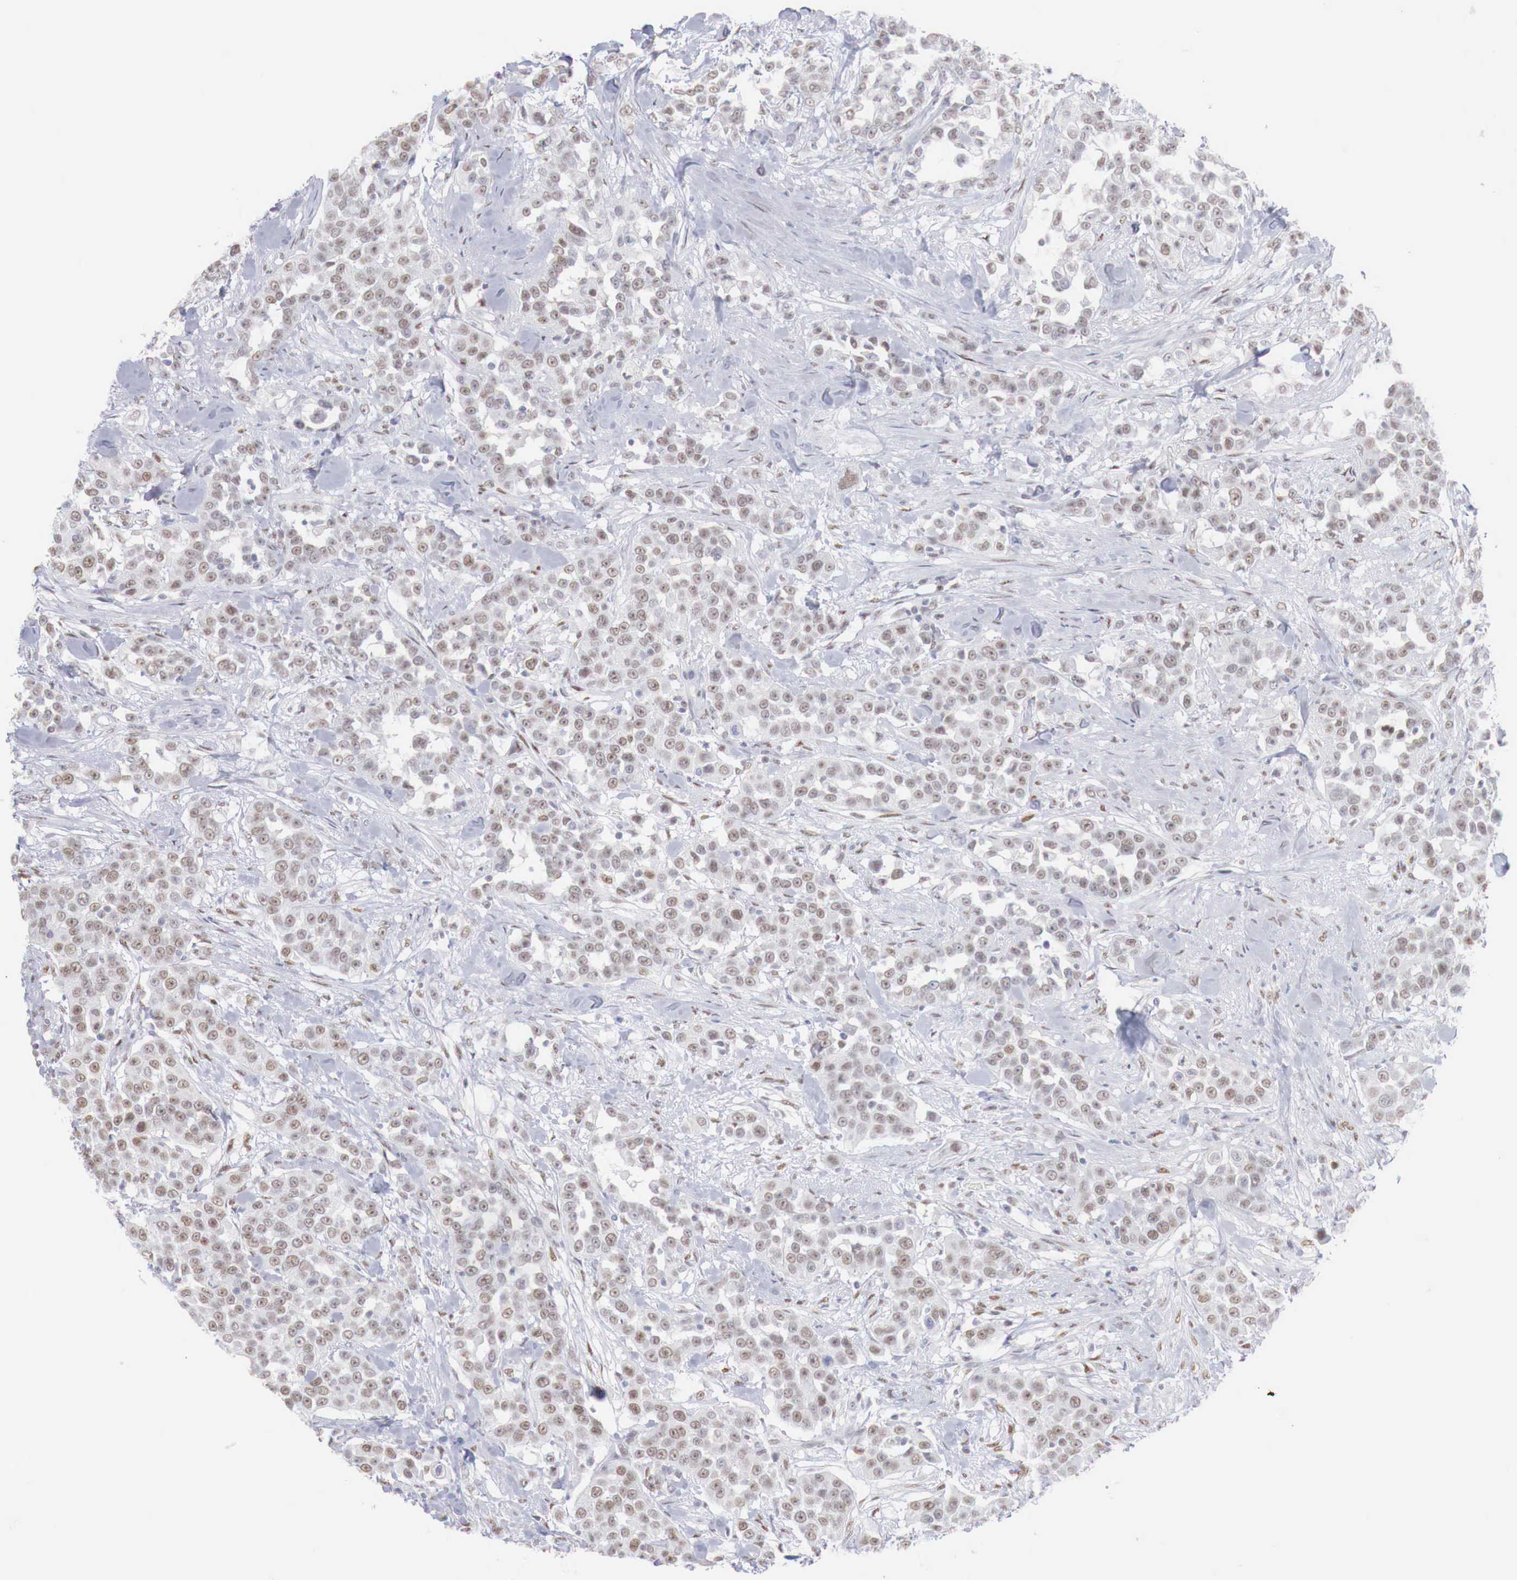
{"staining": {"intensity": "weak", "quantity": ">75%", "location": "nuclear"}, "tissue": "urothelial cancer", "cell_type": "Tumor cells", "image_type": "cancer", "snomed": [{"axis": "morphology", "description": "Urothelial carcinoma, High grade"}, {"axis": "topography", "description": "Urinary bladder"}], "caption": "A photomicrograph of urothelial cancer stained for a protein shows weak nuclear brown staining in tumor cells.", "gene": "FOXP2", "patient": {"sex": "female", "age": 80}}